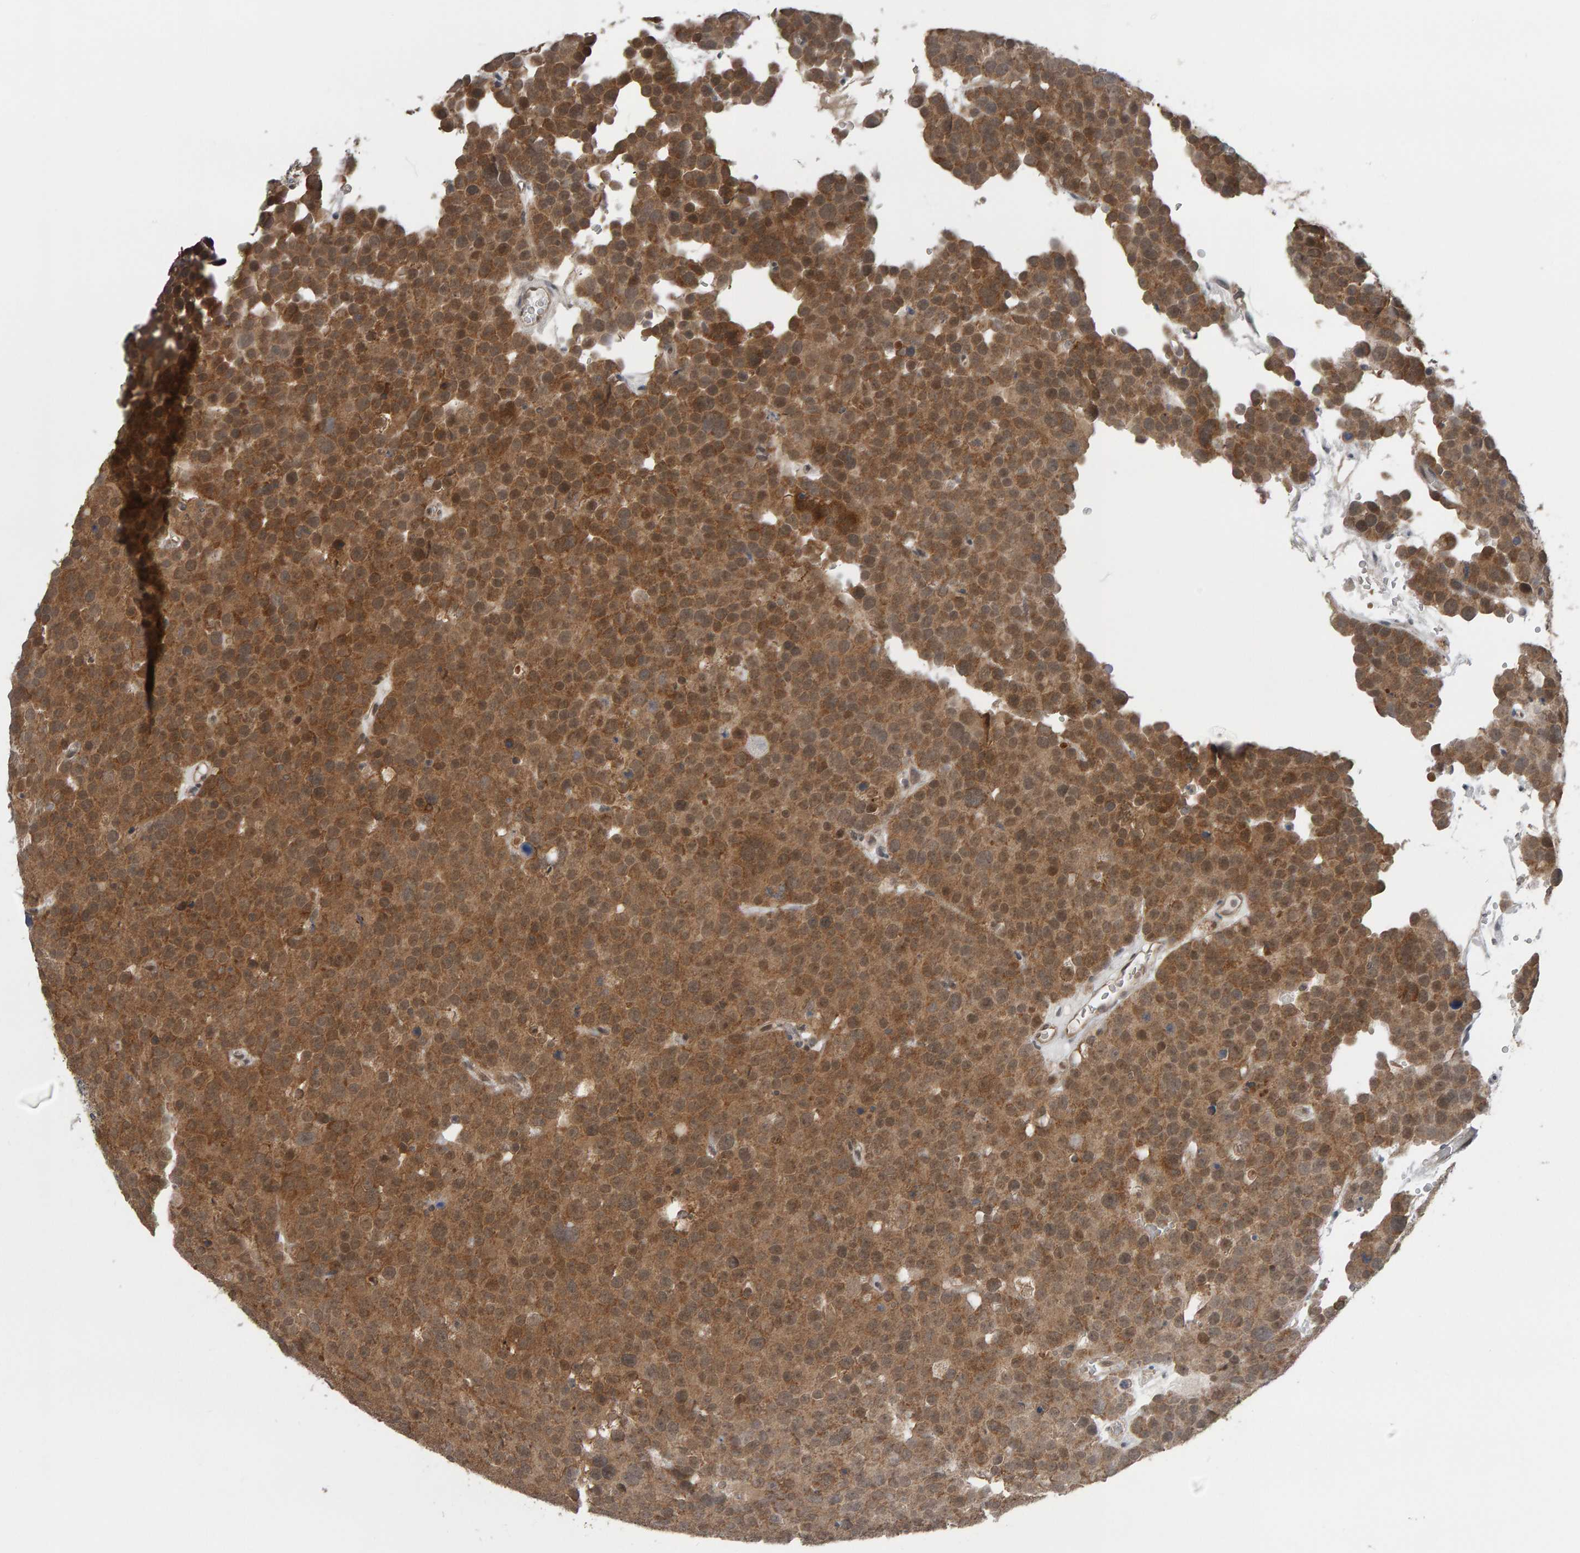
{"staining": {"intensity": "moderate", "quantity": ">75%", "location": "cytoplasmic/membranous,nuclear"}, "tissue": "testis cancer", "cell_type": "Tumor cells", "image_type": "cancer", "snomed": [{"axis": "morphology", "description": "Seminoma, NOS"}, {"axis": "topography", "description": "Testis"}], "caption": "Testis cancer (seminoma) stained with a protein marker reveals moderate staining in tumor cells.", "gene": "COASY", "patient": {"sex": "male", "age": 71}}